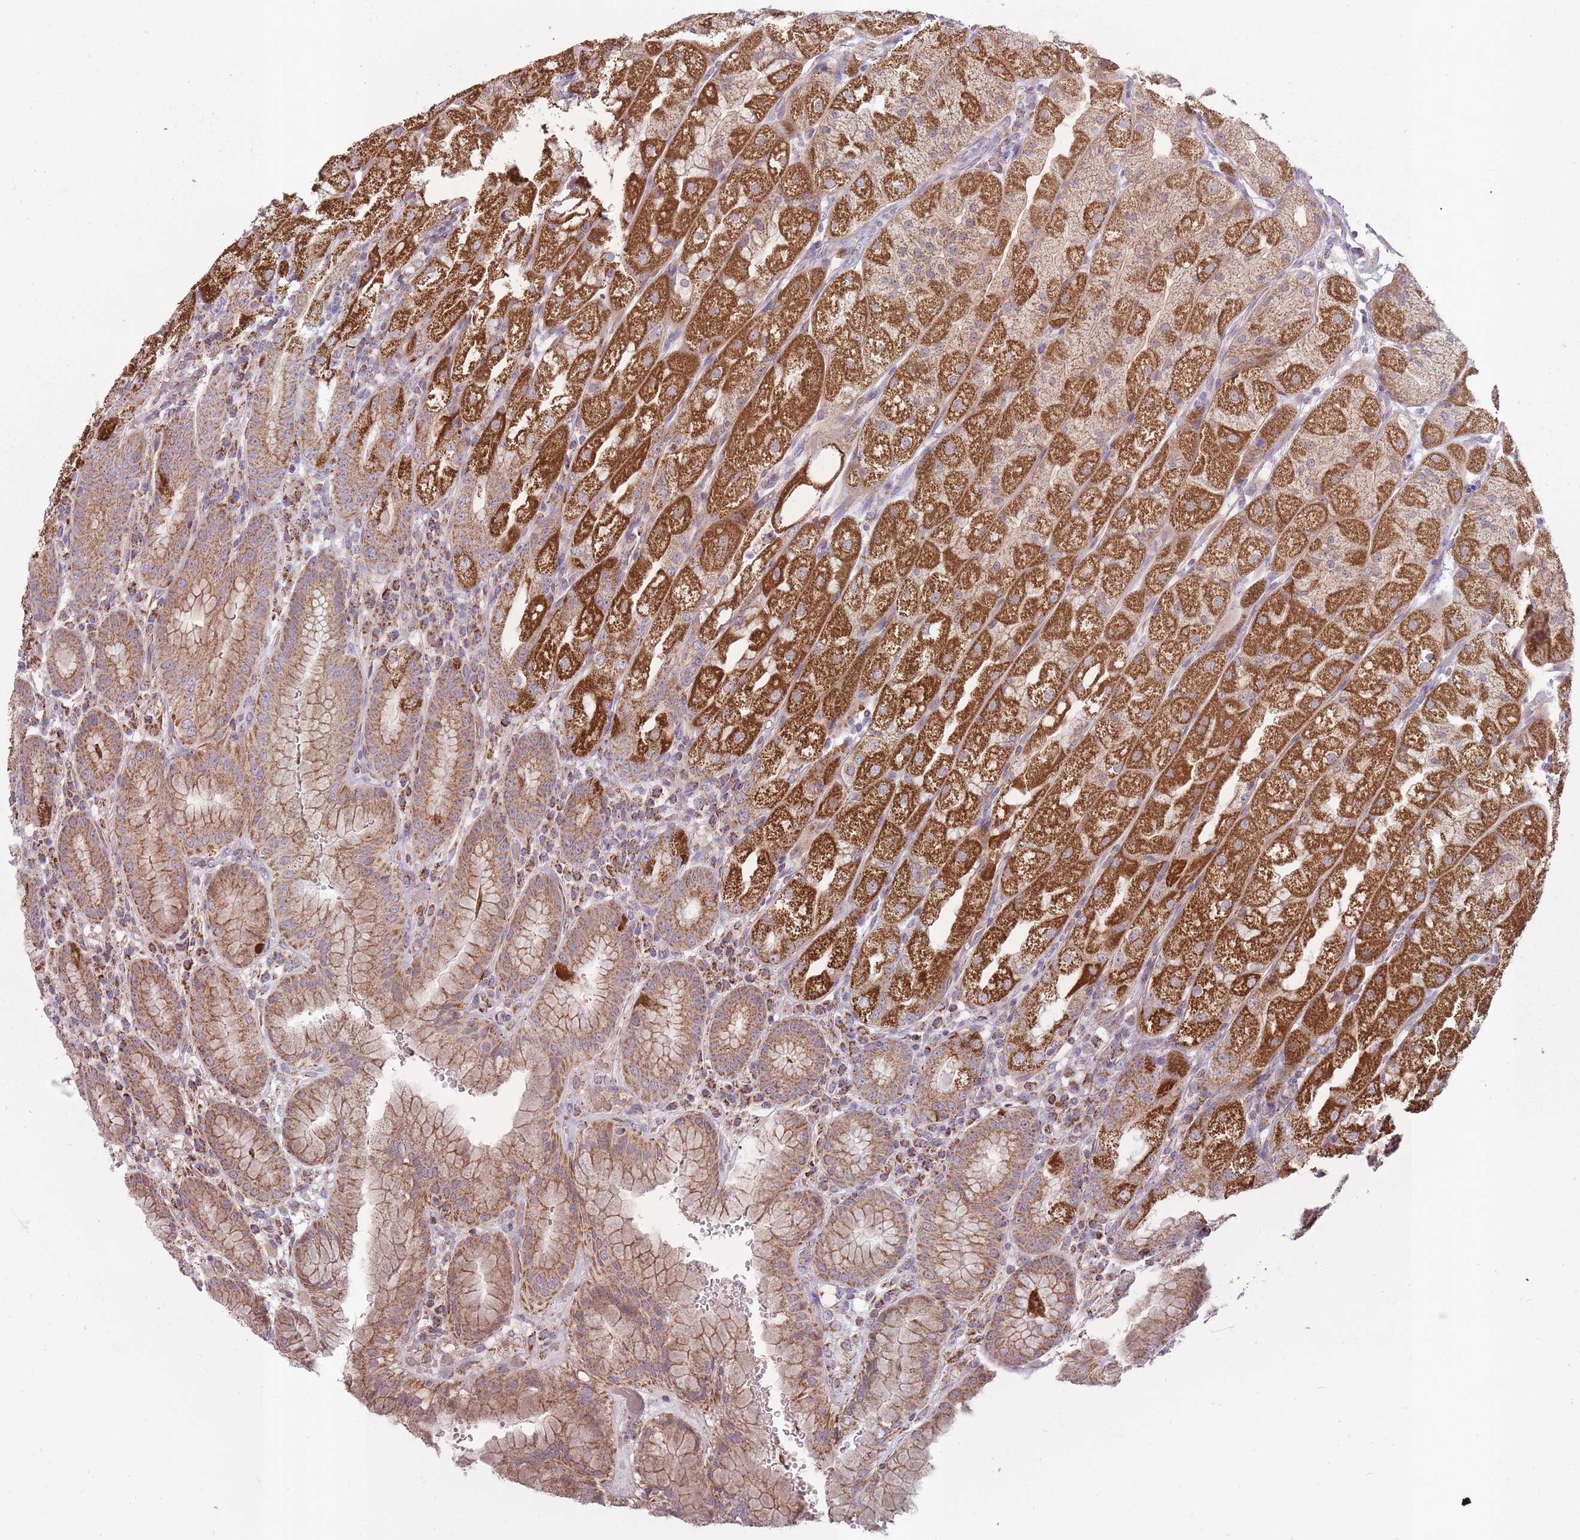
{"staining": {"intensity": "strong", "quantity": "25%-75%", "location": "cytoplasmic/membranous"}, "tissue": "stomach", "cell_type": "Glandular cells", "image_type": "normal", "snomed": [{"axis": "morphology", "description": "Normal tissue, NOS"}, {"axis": "topography", "description": "Stomach, upper"}], "caption": "Immunohistochemical staining of unremarkable stomach reveals high levels of strong cytoplasmic/membranous staining in about 25%-75% of glandular cells.", "gene": "LIN7C", "patient": {"sex": "male", "age": 52}}